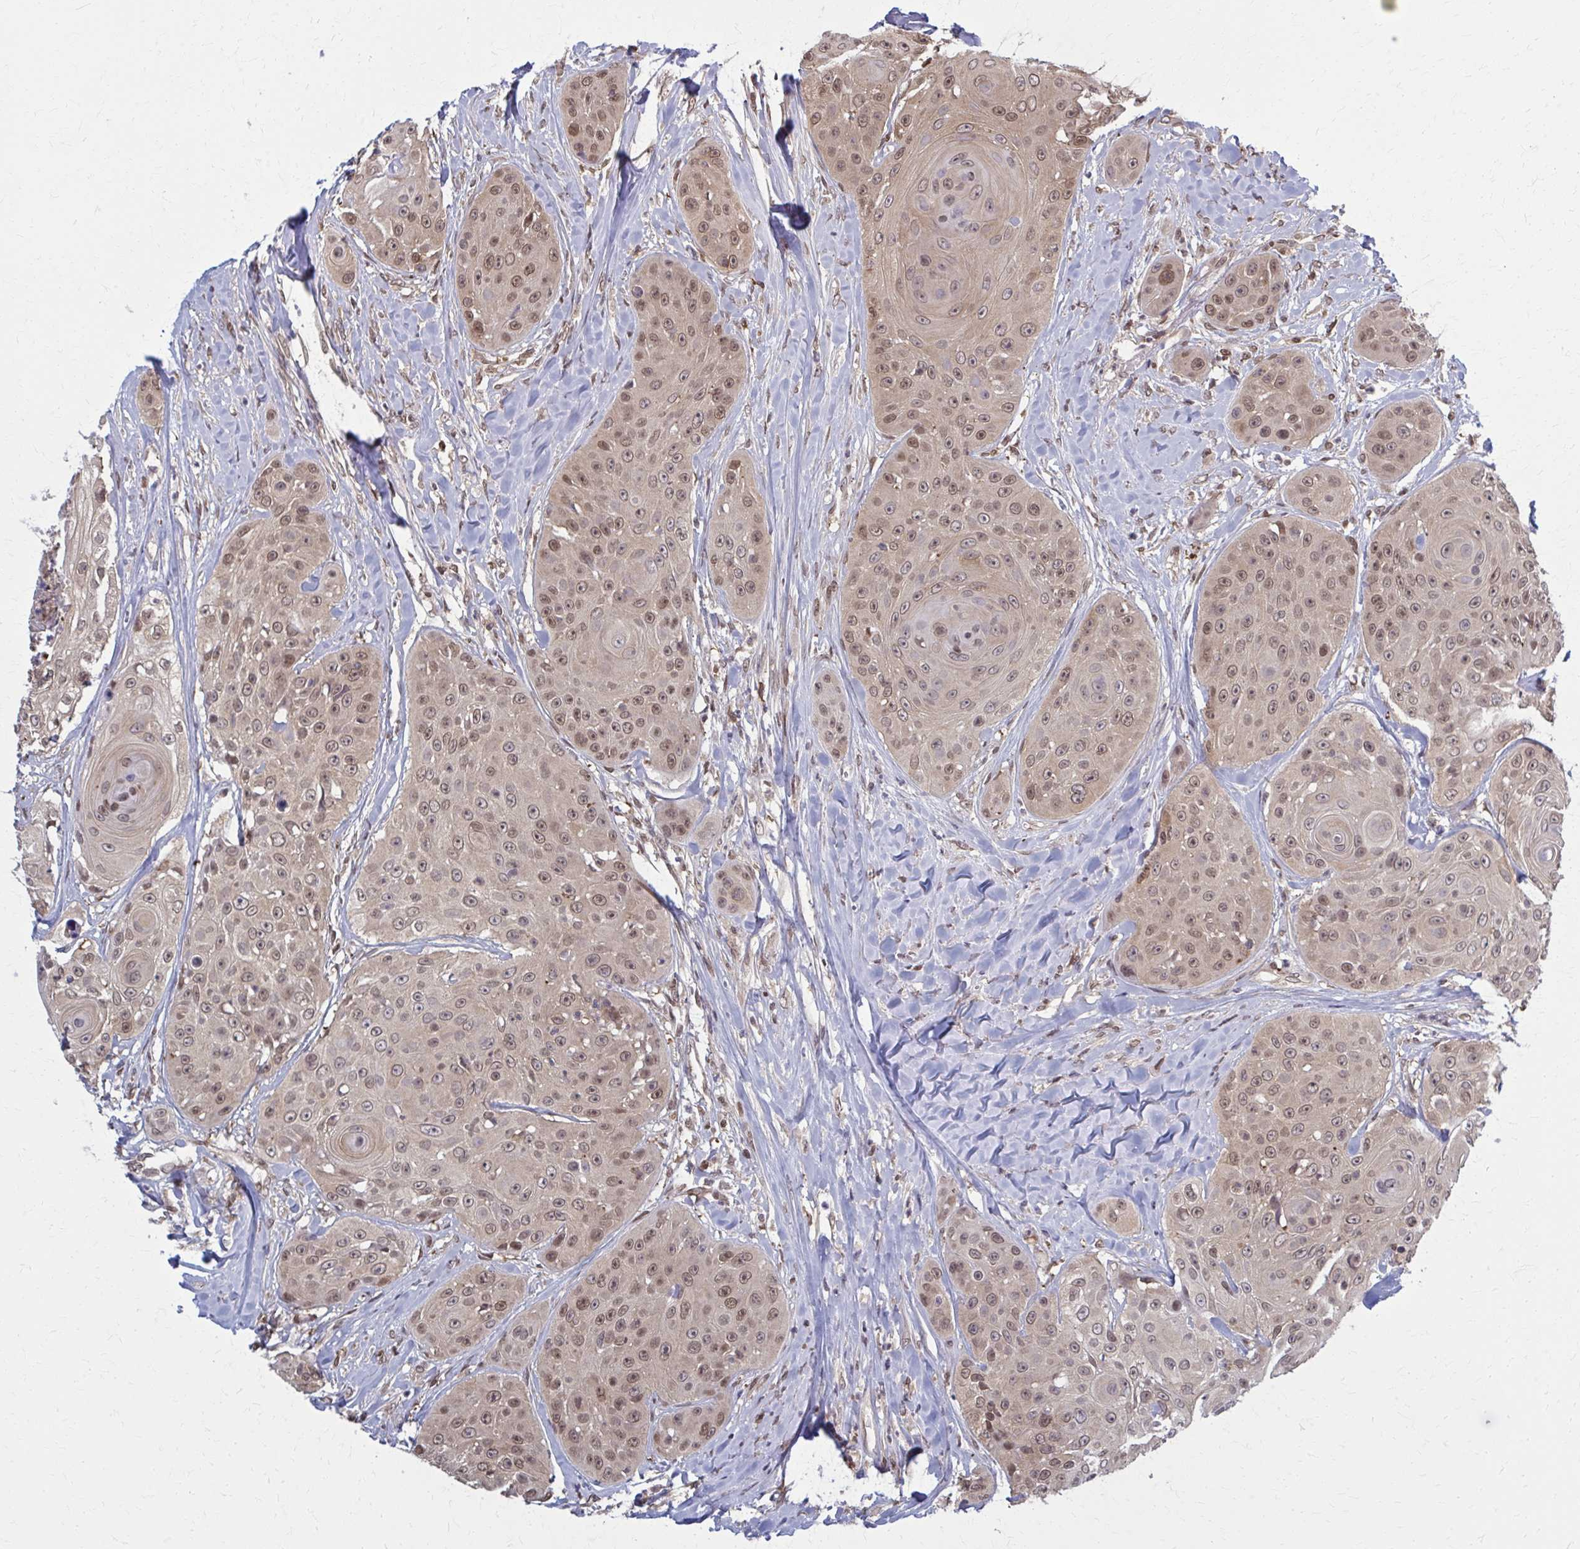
{"staining": {"intensity": "moderate", "quantity": ">75%", "location": "nuclear"}, "tissue": "head and neck cancer", "cell_type": "Tumor cells", "image_type": "cancer", "snomed": [{"axis": "morphology", "description": "Squamous cell carcinoma, NOS"}, {"axis": "topography", "description": "Head-Neck"}], "caption": "Human squamous cell carcinoma (head and neck) stained with a brown dye displays moderate nuclear positive expression in about >75% of tumor cells.", "gene": "MDH1", "patient": {"sex": "male", "age": 83}}